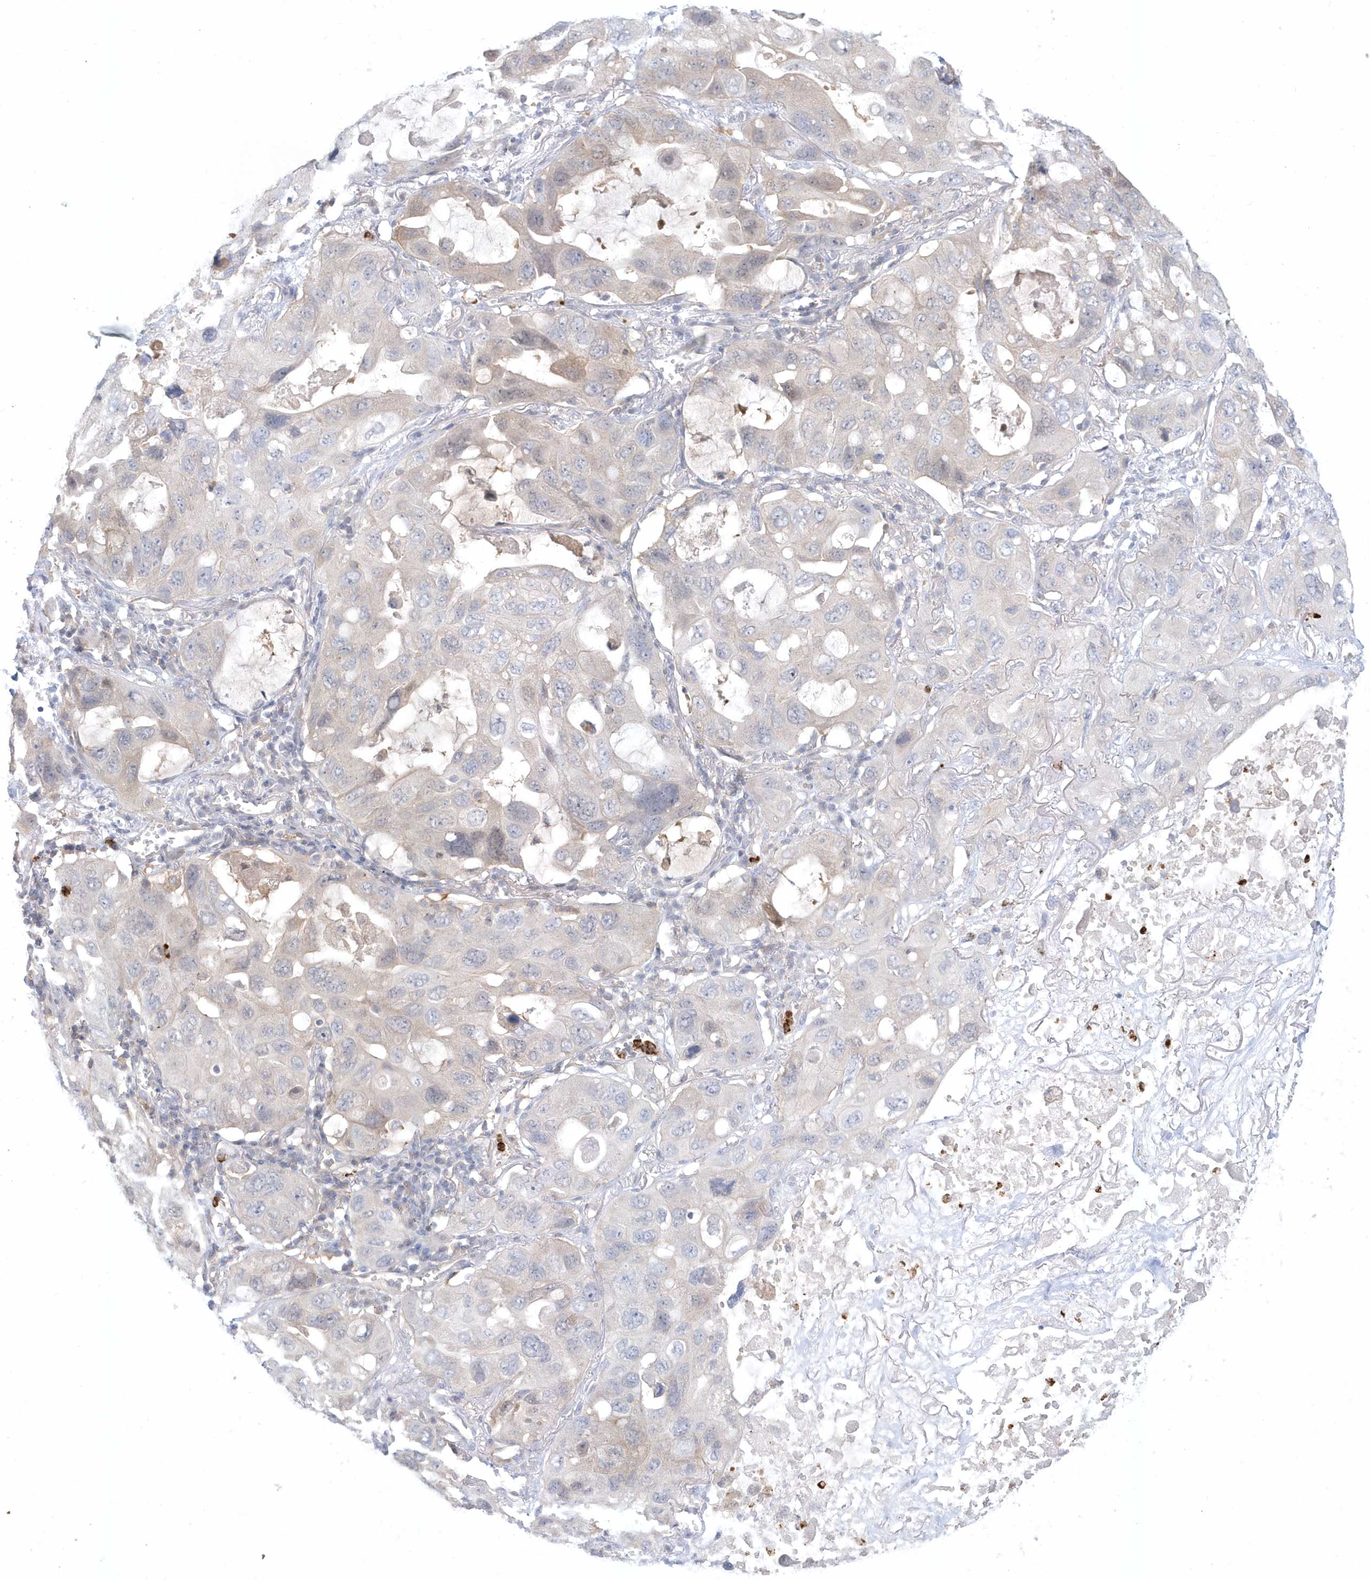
{"staining": {"intensity": "negative", "quantity": "none", "location": "none"}, "tissue": "lung cancer", "cell_type": "Tumor cells", "image_type": "cancer", "snomed": [{"axis": "morphology", "description": "Squamous cell carcinoma, NOS"}, {"axis": "topography", "description": "Lung"}], "caption": "Lung cancer (squamous cell carcinoma) was stained to show a protein in brown. There is no significant staining in tumor cells.", "gene": "RNF7", "patient": {"sex": "female", "age": 73}}